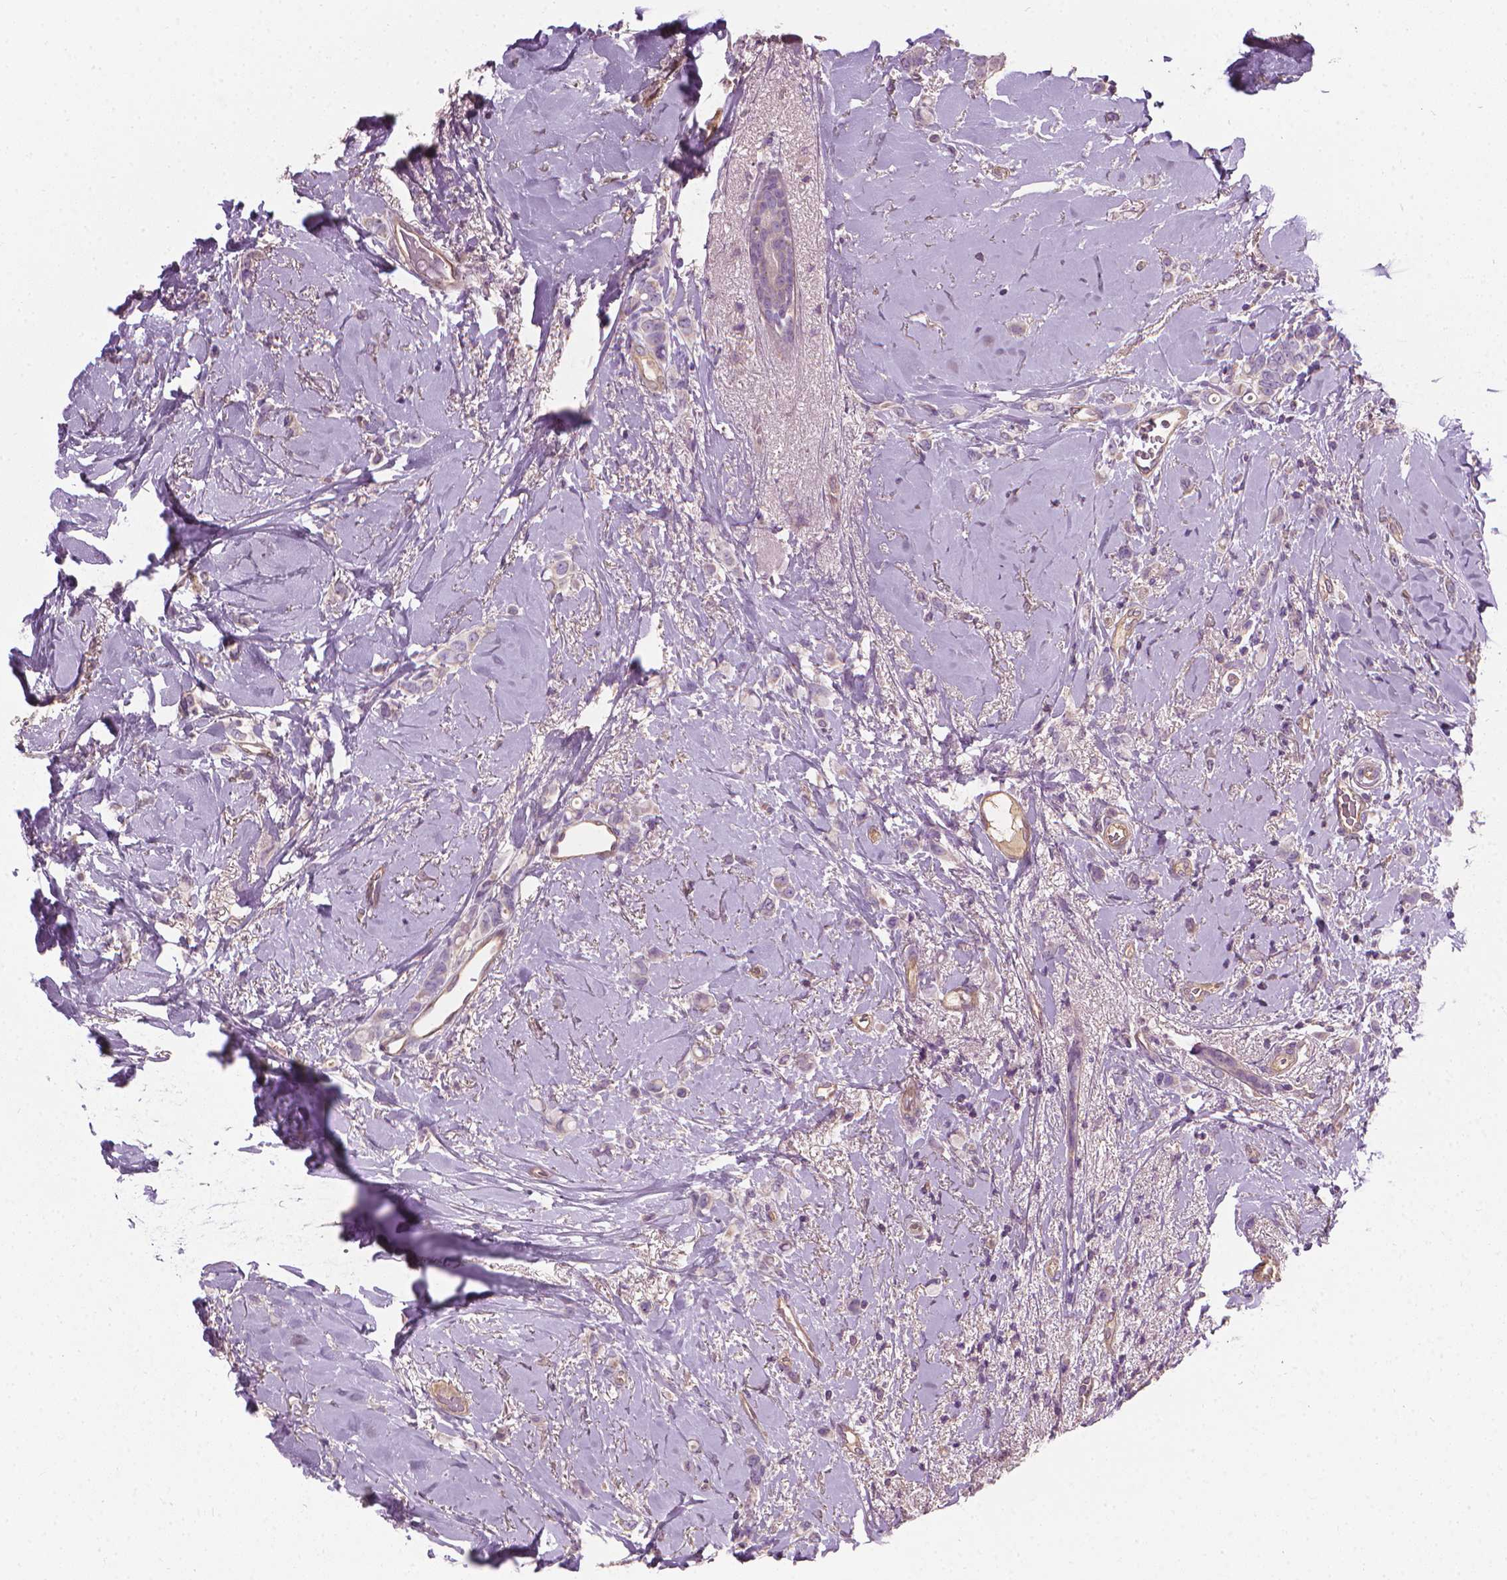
{"staining": {"intensity": "negative", "quantity": "none", "location": "none"}, "tissue": "breast cancer", "cell_type": "Tumor cells", "image_type": "cancer", "snomed": [{"axis": "morphology", "description": "Lobular carcinoma"}, {"axis": "topography", "description": "Breast"}], "caption": "Tumor cells show no significant positivity in lobular carcinoma (breast). Nuclei are stained in blue.", "gene": "RIIAD1", "patient": {"sex": "female", "age": 66}}